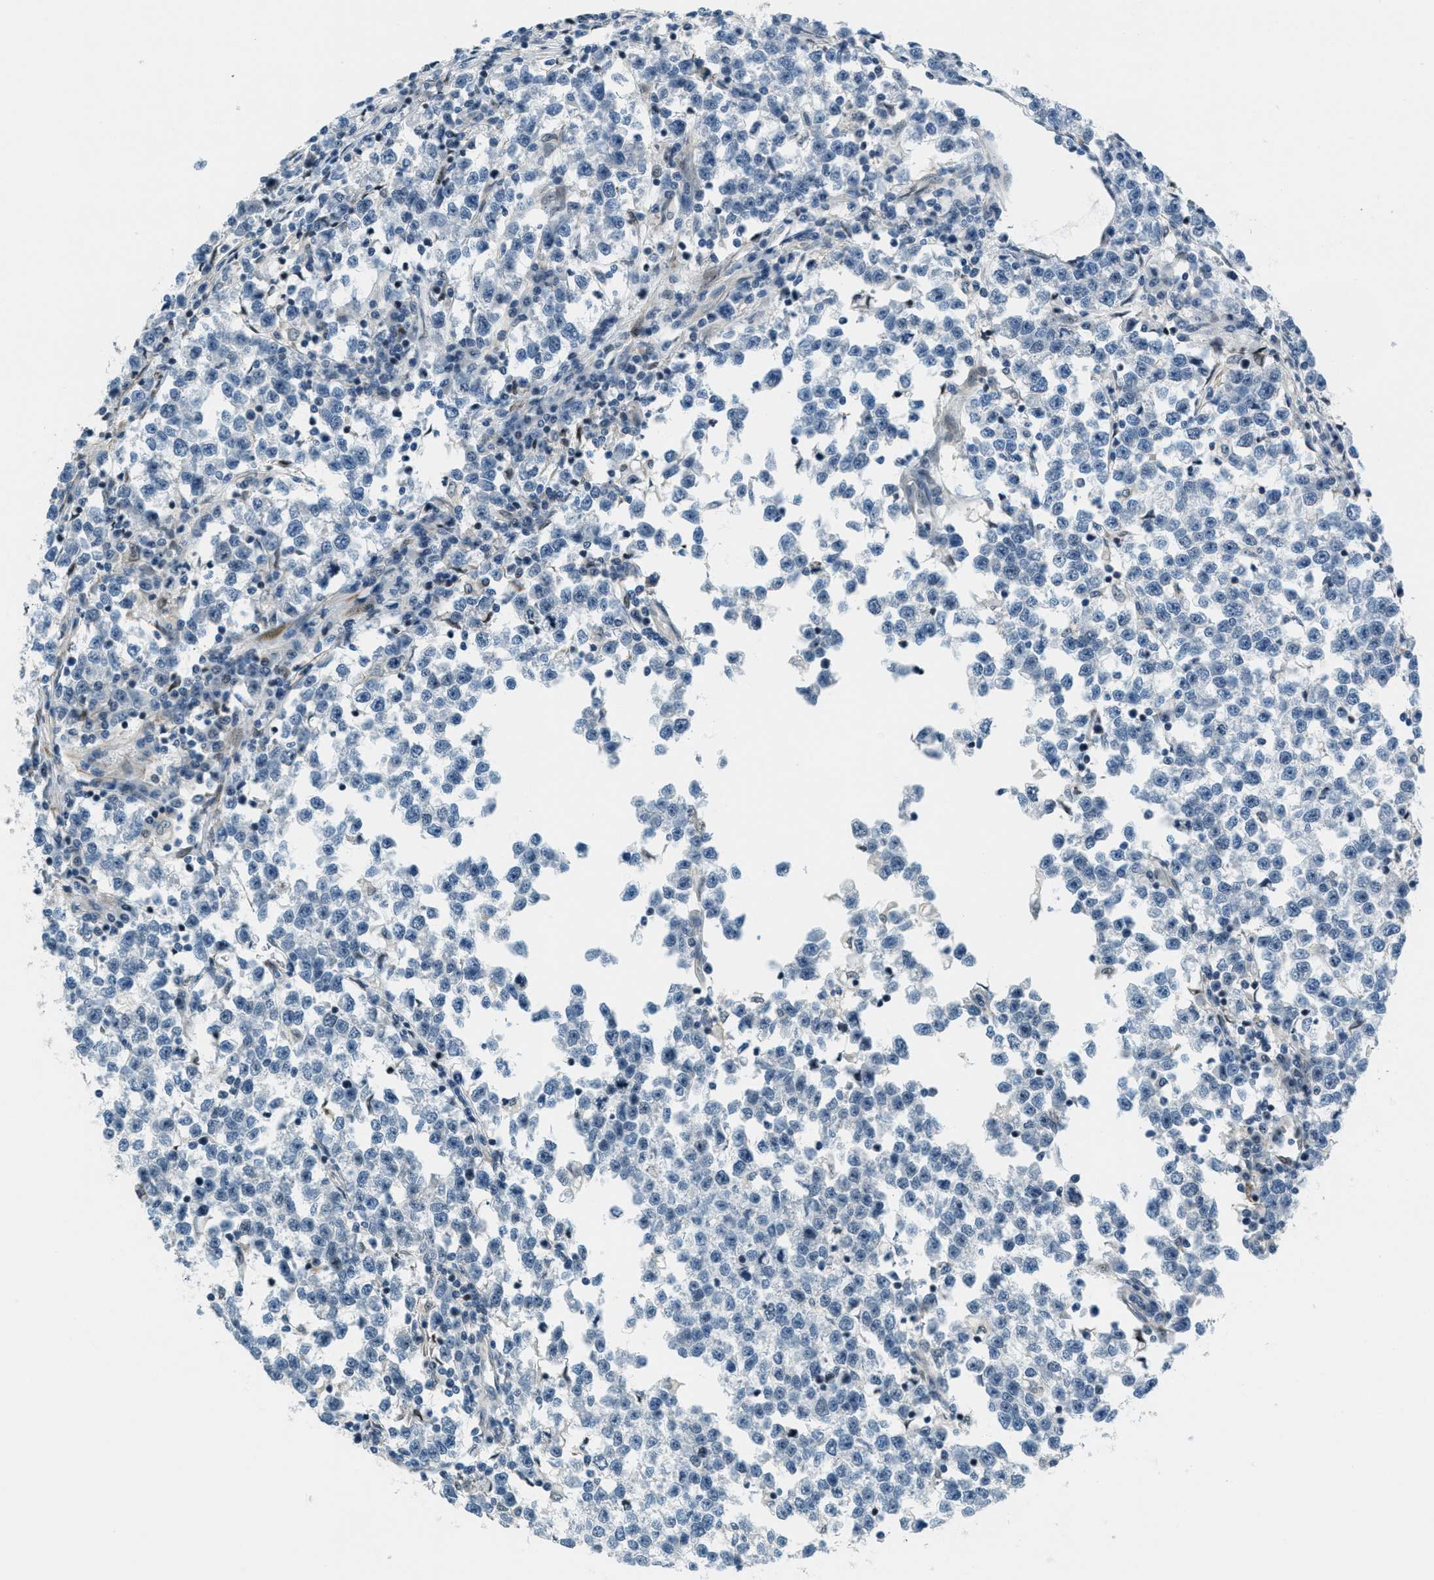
{"staining": {"intensity": "negative", "quantity": "none", "location": "none"}, "tissue": "testis cancer", "cell_type": "Tumor cells", "image_type": "cancer", "snomed": [{"axis": "morphology", "description": "Normal tissue, NOS"}, {"axis": "morphology", "description": "Seminoma, NOS"}, {"axis": "topography", "description": "Testis"}], "caption": "A photomicrograph of seminoma (testis) stained for a protein exhibits no brown staining in tumor cells.", "gene": "ZDHHC23", "patient": {"sex": "male", "age": 43}}